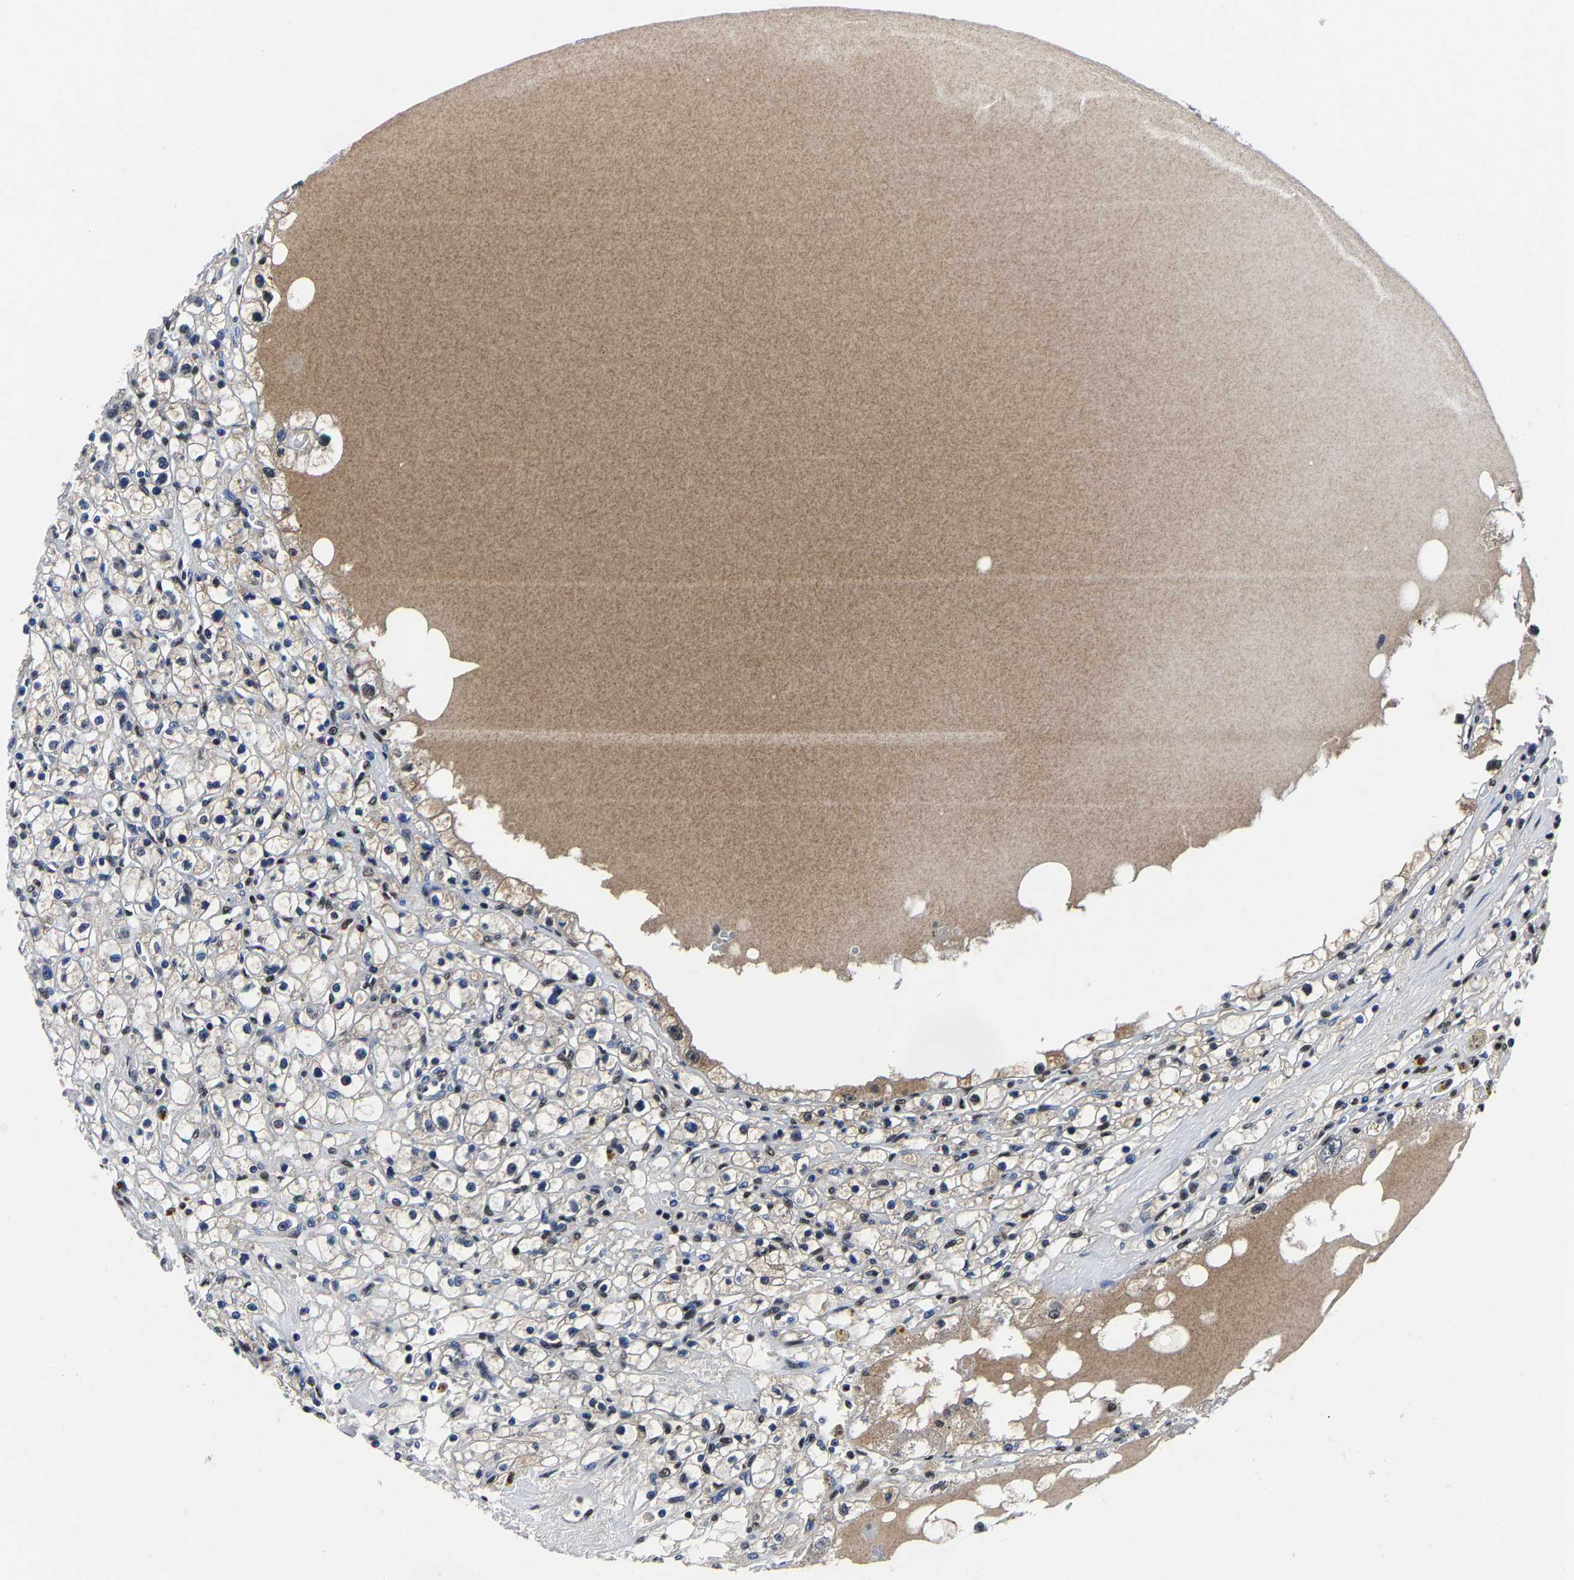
{"staining": {"intensity": "weak", "quantity": "<25%", "location": "nuclear"}, "tissue": "renal cancer", "cell_type": "Tumor cells", "image_type": "cancer", "snomed": [{"axis": "morphology", "description": "Adenocarcinoma, NOS"}, {"axis": "topography", "description": "Kidney"}], "caption": "Renal cancer stained for a protein using immunohistochemistry demonstrates no staining tumor cells.", "gene": "RBM45", "patient": {"sex": "male", "age": 56}}